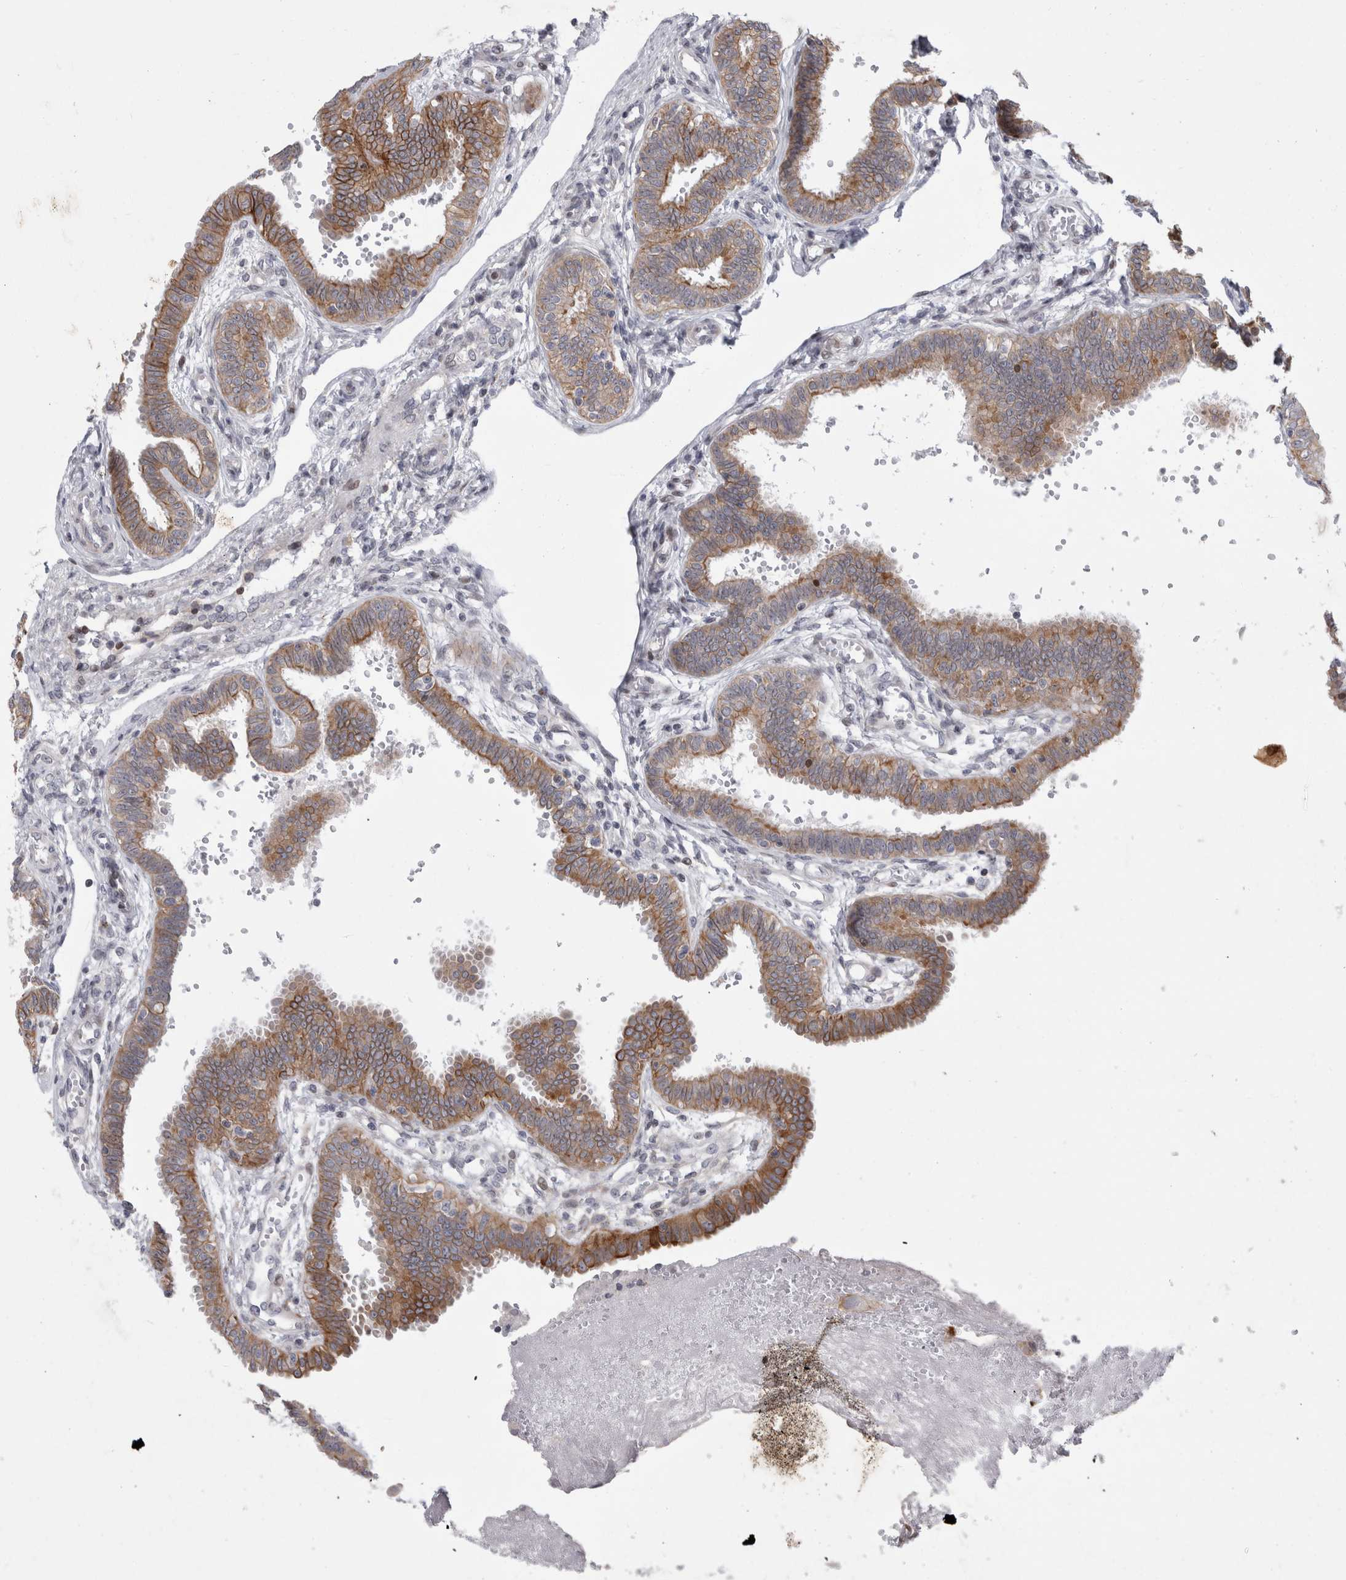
{"staining": {"intensity": "moderate", "quantity": ">75%", "location": "cytoplasmic/membranous"}, "tissue": "fallopian tube", "cell_type": "Glandular cells", "image_type": "normal", "snomed": [{"axis": "morphology", "description": "Normal tissue, NOS"}, {"axis": "topography", "description": "Fallopian tube"}], "caption": "Immunohistochemical staining of unremarkable human fallopian tube shows medium levels of moderate cytoplasmic/membranous expression in approximately >75% of glandular cells. (DAB (3,3'-diaminobenzidine) = brown stain, brightfield microscopy at high magnification).", "gene": "UTP25", "patient": {"sex": "female", "age": 32}}